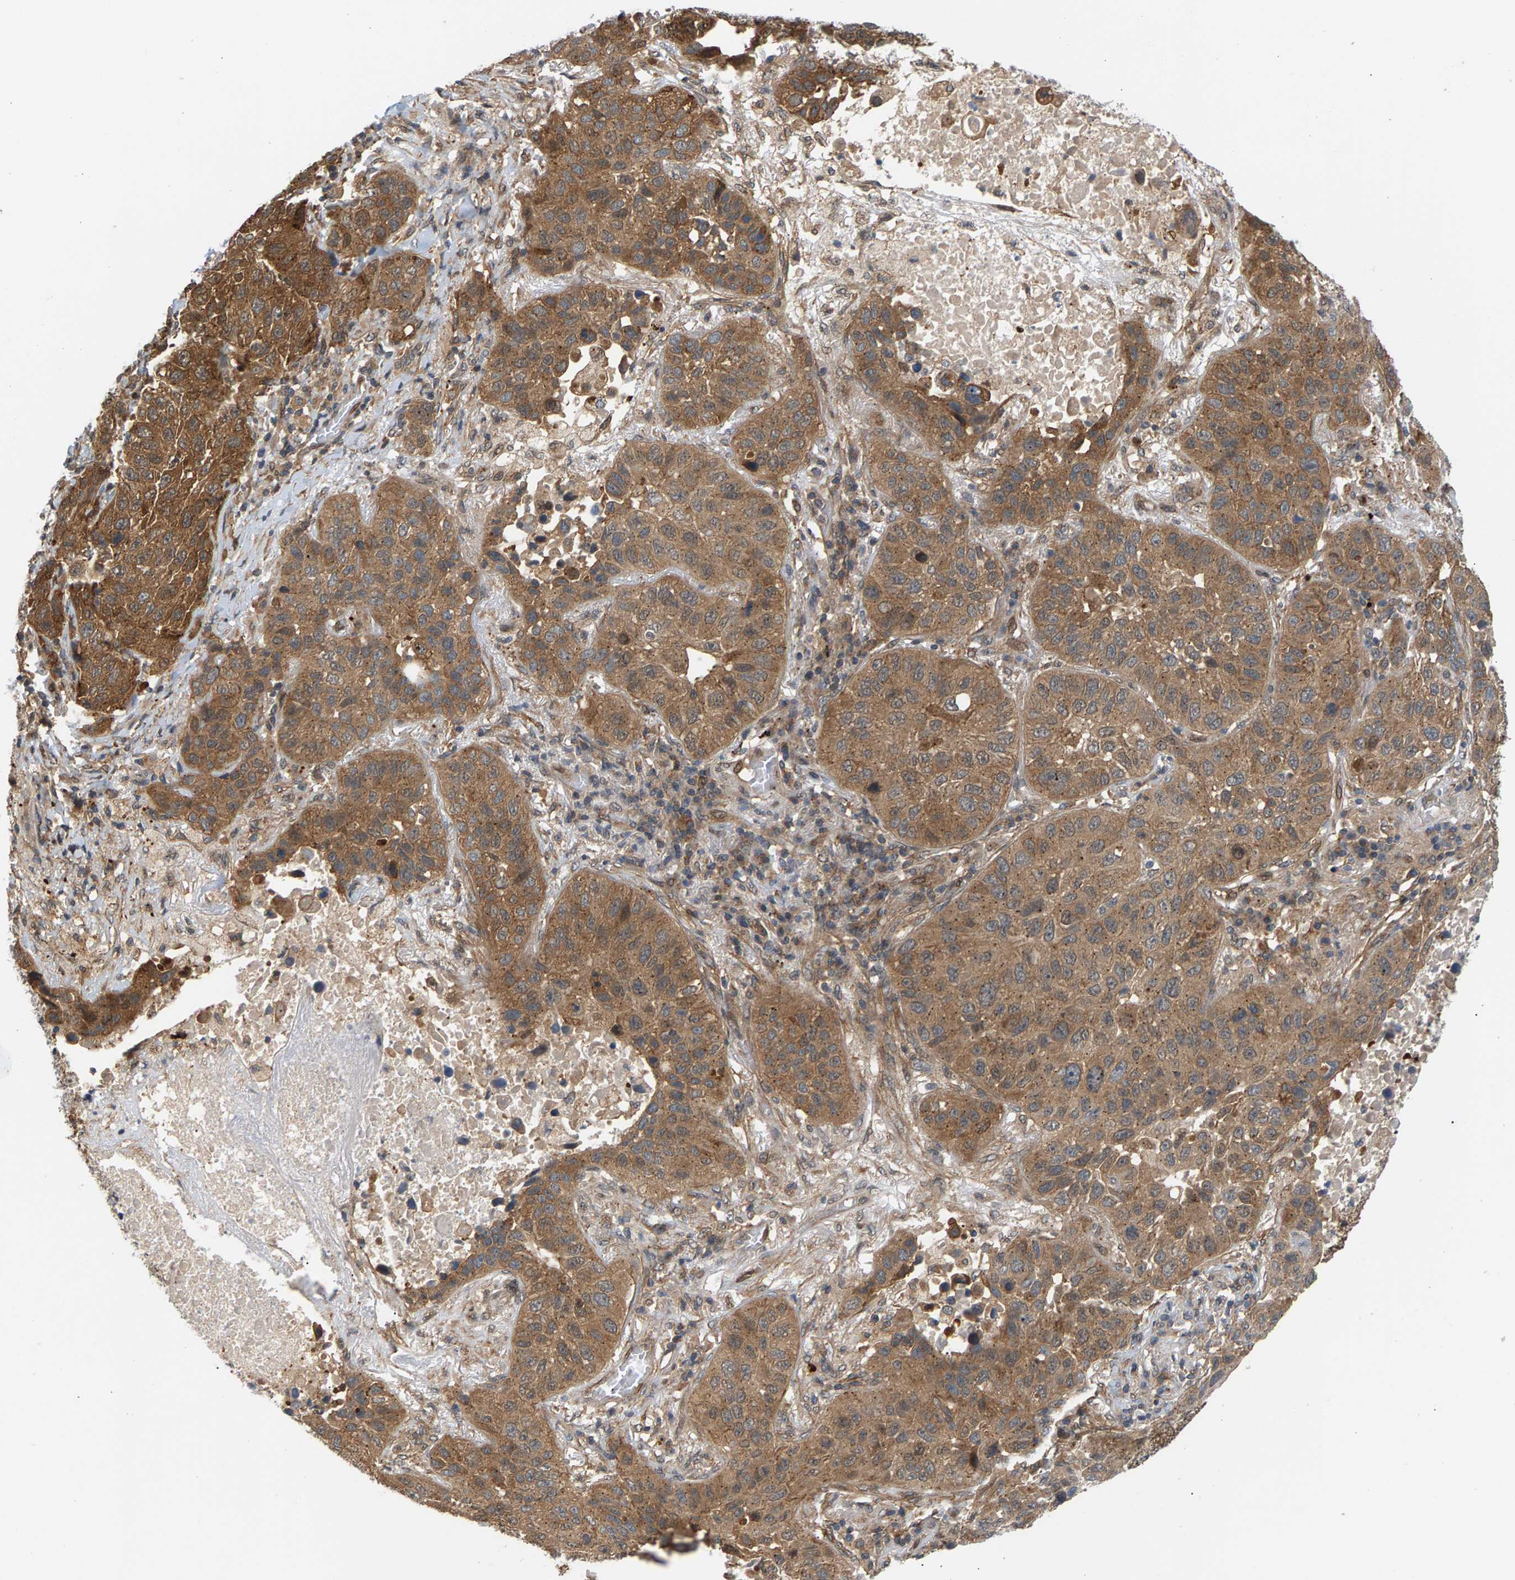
{"staining": {"intensity": "moderate", "quantity": ">75%", "location": "cytoplasmic/membranous"}, "tissue": "lung cancer", "cell_type": "Tumor cells", "image_type": "cancer", "snomed": [{"axis": "morphology", "description": "Squamous cell carcinoma, NOS"}, {"axis": "topography", "description": "Lung"}], "caption": "Immunohistochemical staining of human squamous cell carcinoma (lung) reveals moderate cytoplasmic/membranous protein staining in about >75% of tumor cells. (Brightfield microscopy of DAB IHC at high magnification).", "gene": "MAP2K5", "patient": {"sex": "male", "age": 57}}